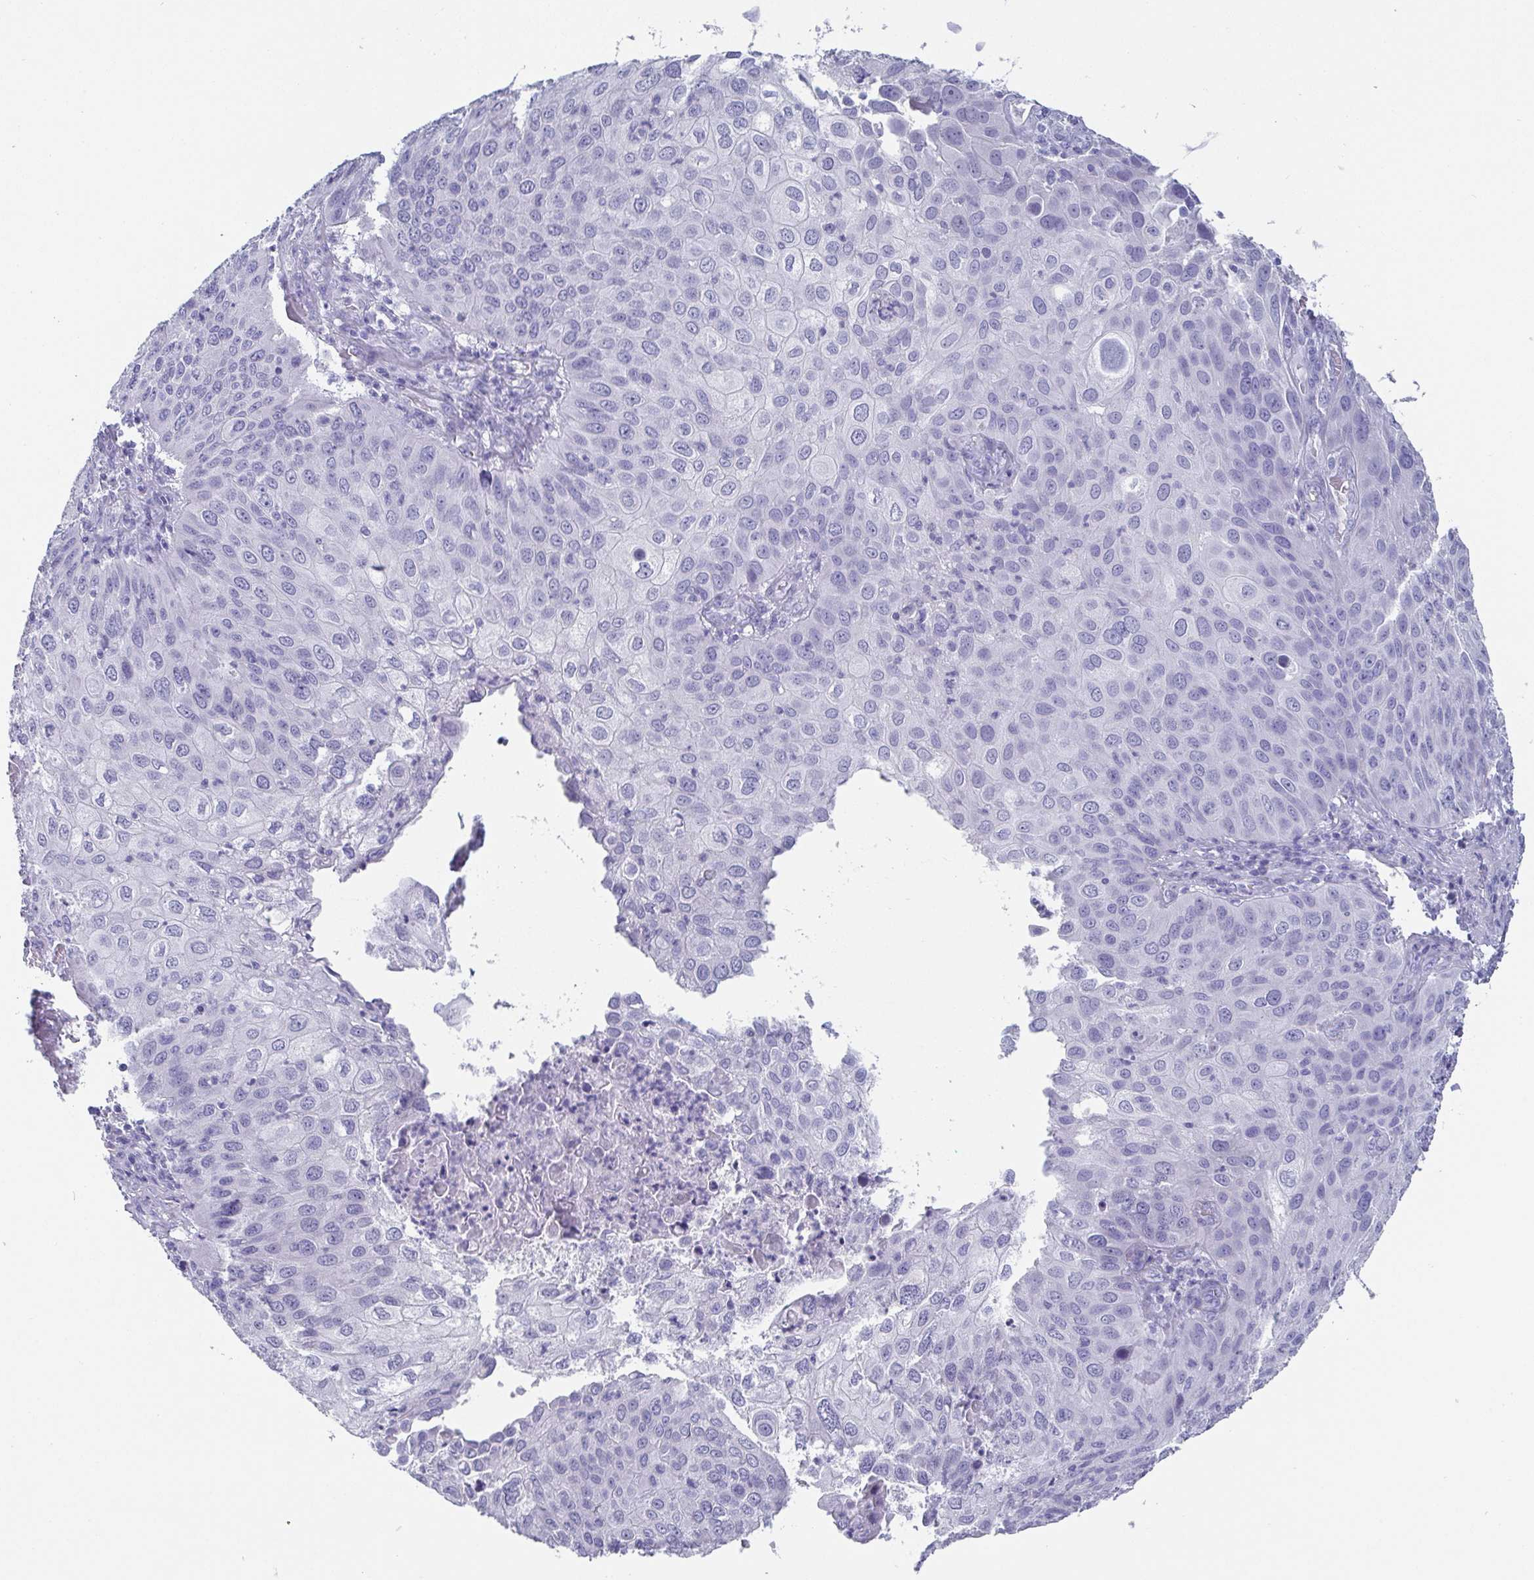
{"staining": {"intensity": "negative", "quantity": "none", "location": "none"}, "tissue": "skin cancer", "cell_type": "Tumor cells", "image_type": "cancer", "snomed": [{"axis": "morphology", "description": "Squamous cell carcinoma, NOS"}, {"axis": "topography", "description": "Skin"}], "caption": "An immunohistochemistry (IHC) image of skin cancer is shown. There is no staining in tumor cells of skin cancer. (Immunohistochemistry (ihc), brightfield microscopy, high magnification).", "gene": "SCGN", "patient": {"sex": "male", "age": 87}}